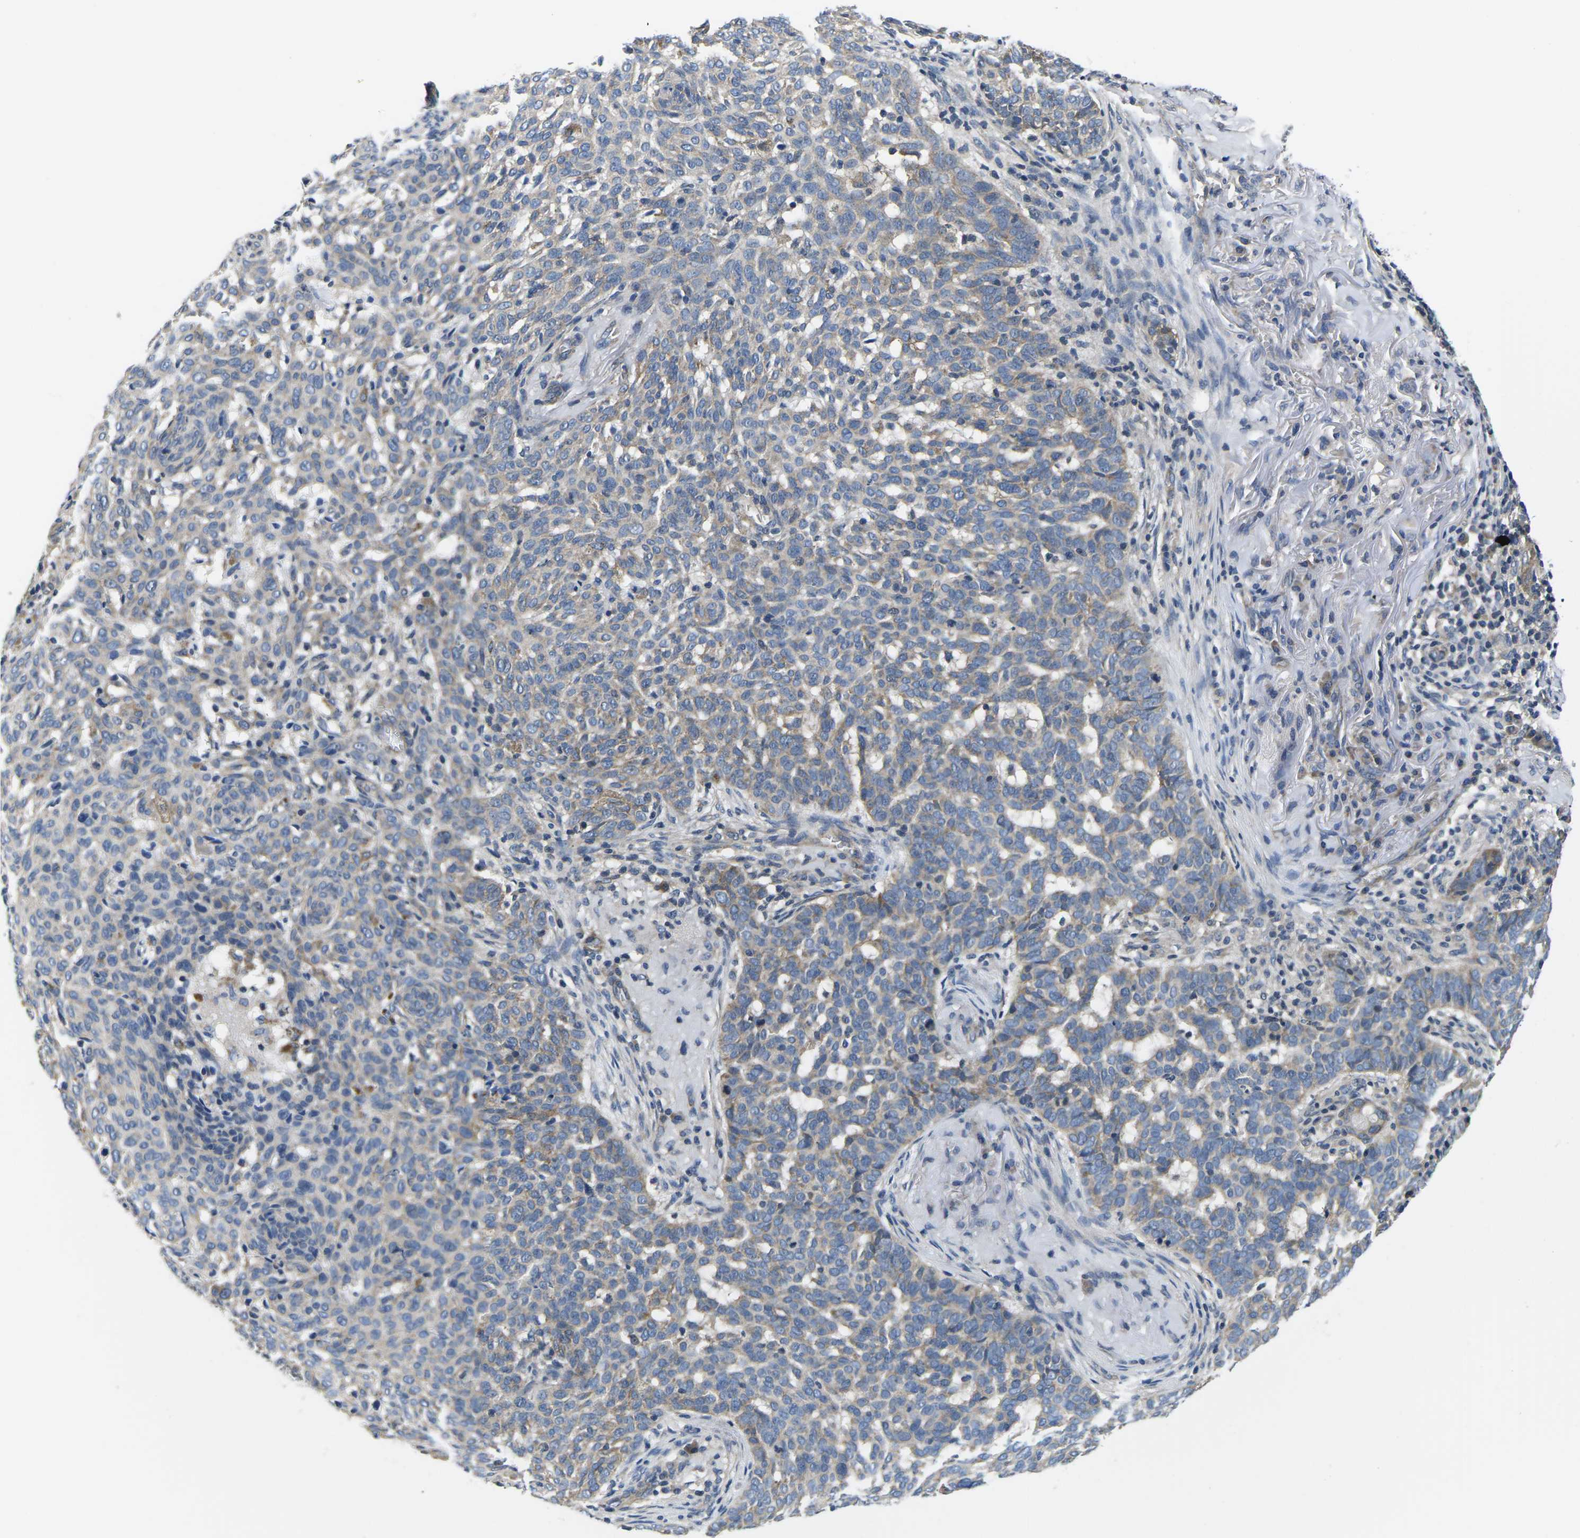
{"staining": {"intensity": "weak", "quantity": ">75%", "location": "cytoplasmic/membranous"}, "tissue": "skin cancer", "cell_type": "Tumor cells", "image_type": "cancer", "snomed": [{"axis": "morphology", "description": "Basal cell carcinoma"}, {"axis": "topography", "description": "Skin"}], "caption": "A brown stain highlights weak cytoplasmic/membranous positivity of a protein in human basal cell carcinoma (skin) tumor cells.", "gene": "GSK3B", "patient": {"sex": "male", "age": 85}}